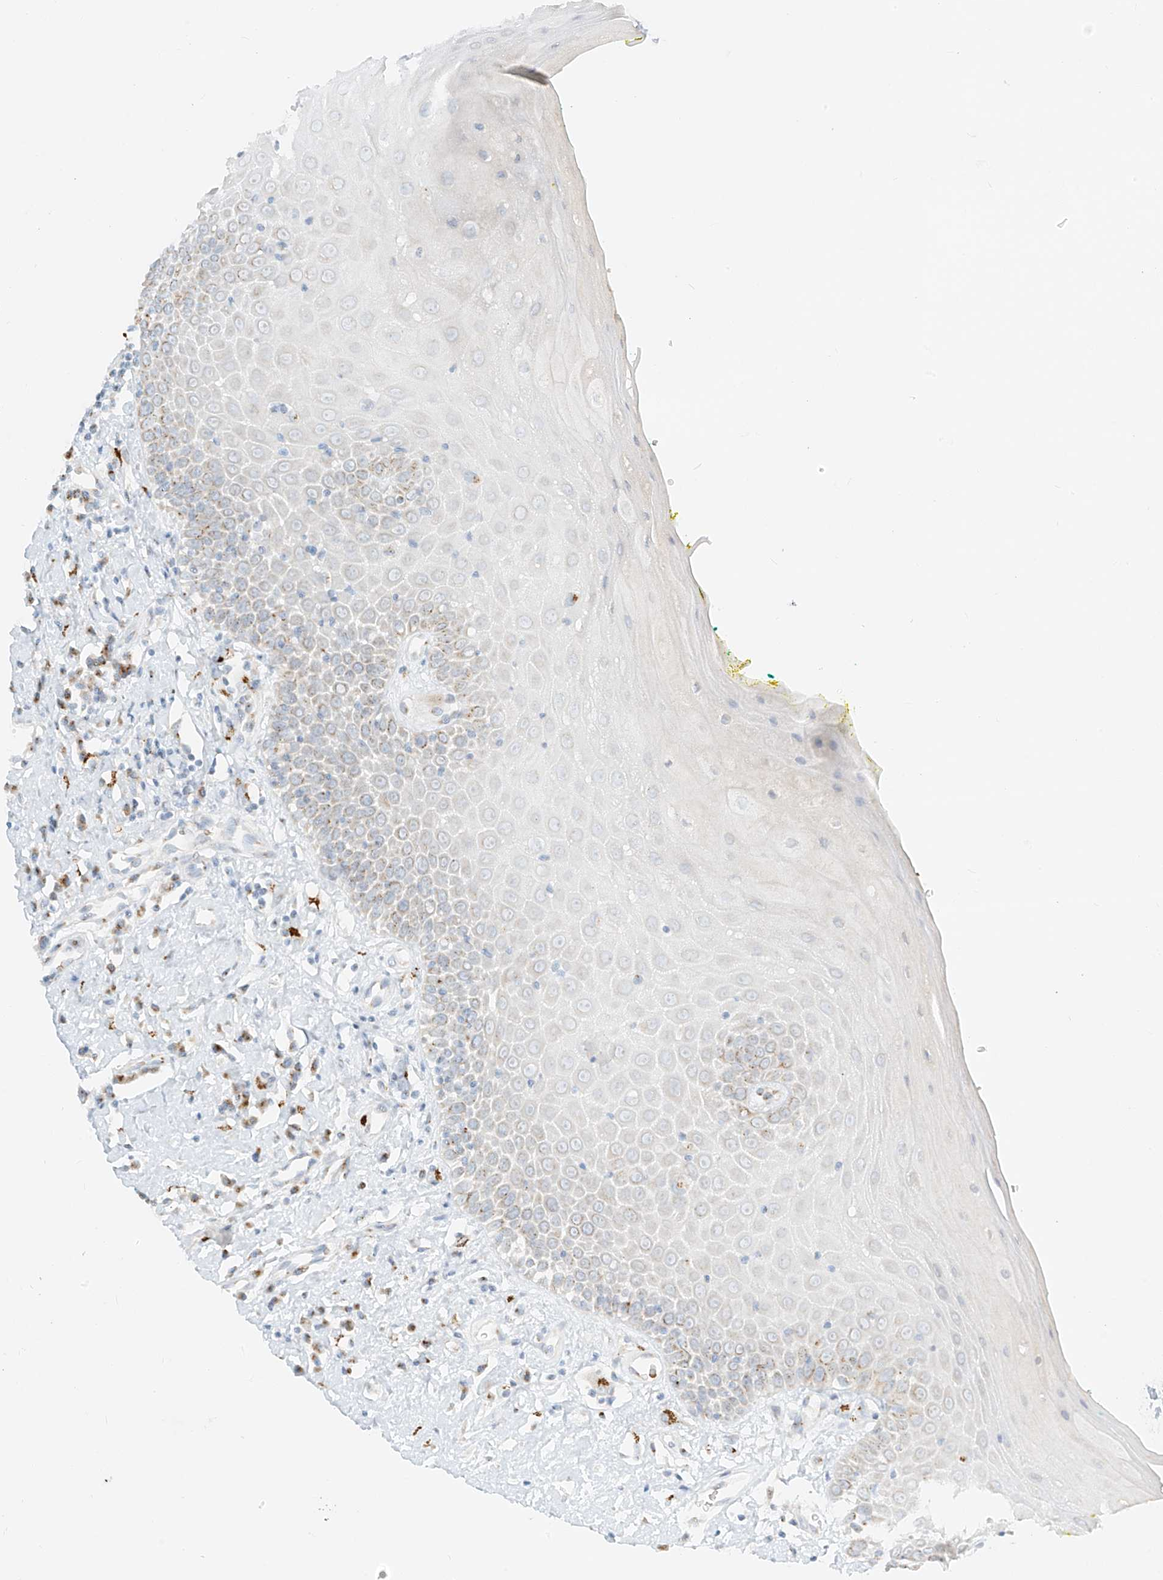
{"staining": {"intensity": "moderate", "quantity": "25%-75%", "location": "cytoplasmic/membranous"}, "tissue": "oral mucosa", "cell_type": "Squamous epithelial cells", "image_type": "normal", "snomed": [{"axis": "morphology", "description": "Normal tissue, NOS"}, {"axis": "morphology", "description": "Squamous cell carcinoma, NOS"}, {"axis": "topography", "description": "Oral tissue"}, {"axis": "topography", "description": "Head-Neck"}], "caption": "Squamous epithelial cells demonstrate medium levels of moderate cytoplasmic/membranous positivity in about 25%-75% of cells in normal oral mucosa. The protein is shown in brown color, while the nuclei are stained blue.", "gene": "TMEM87B", "patient": {"sex": "female", "age": 70}}